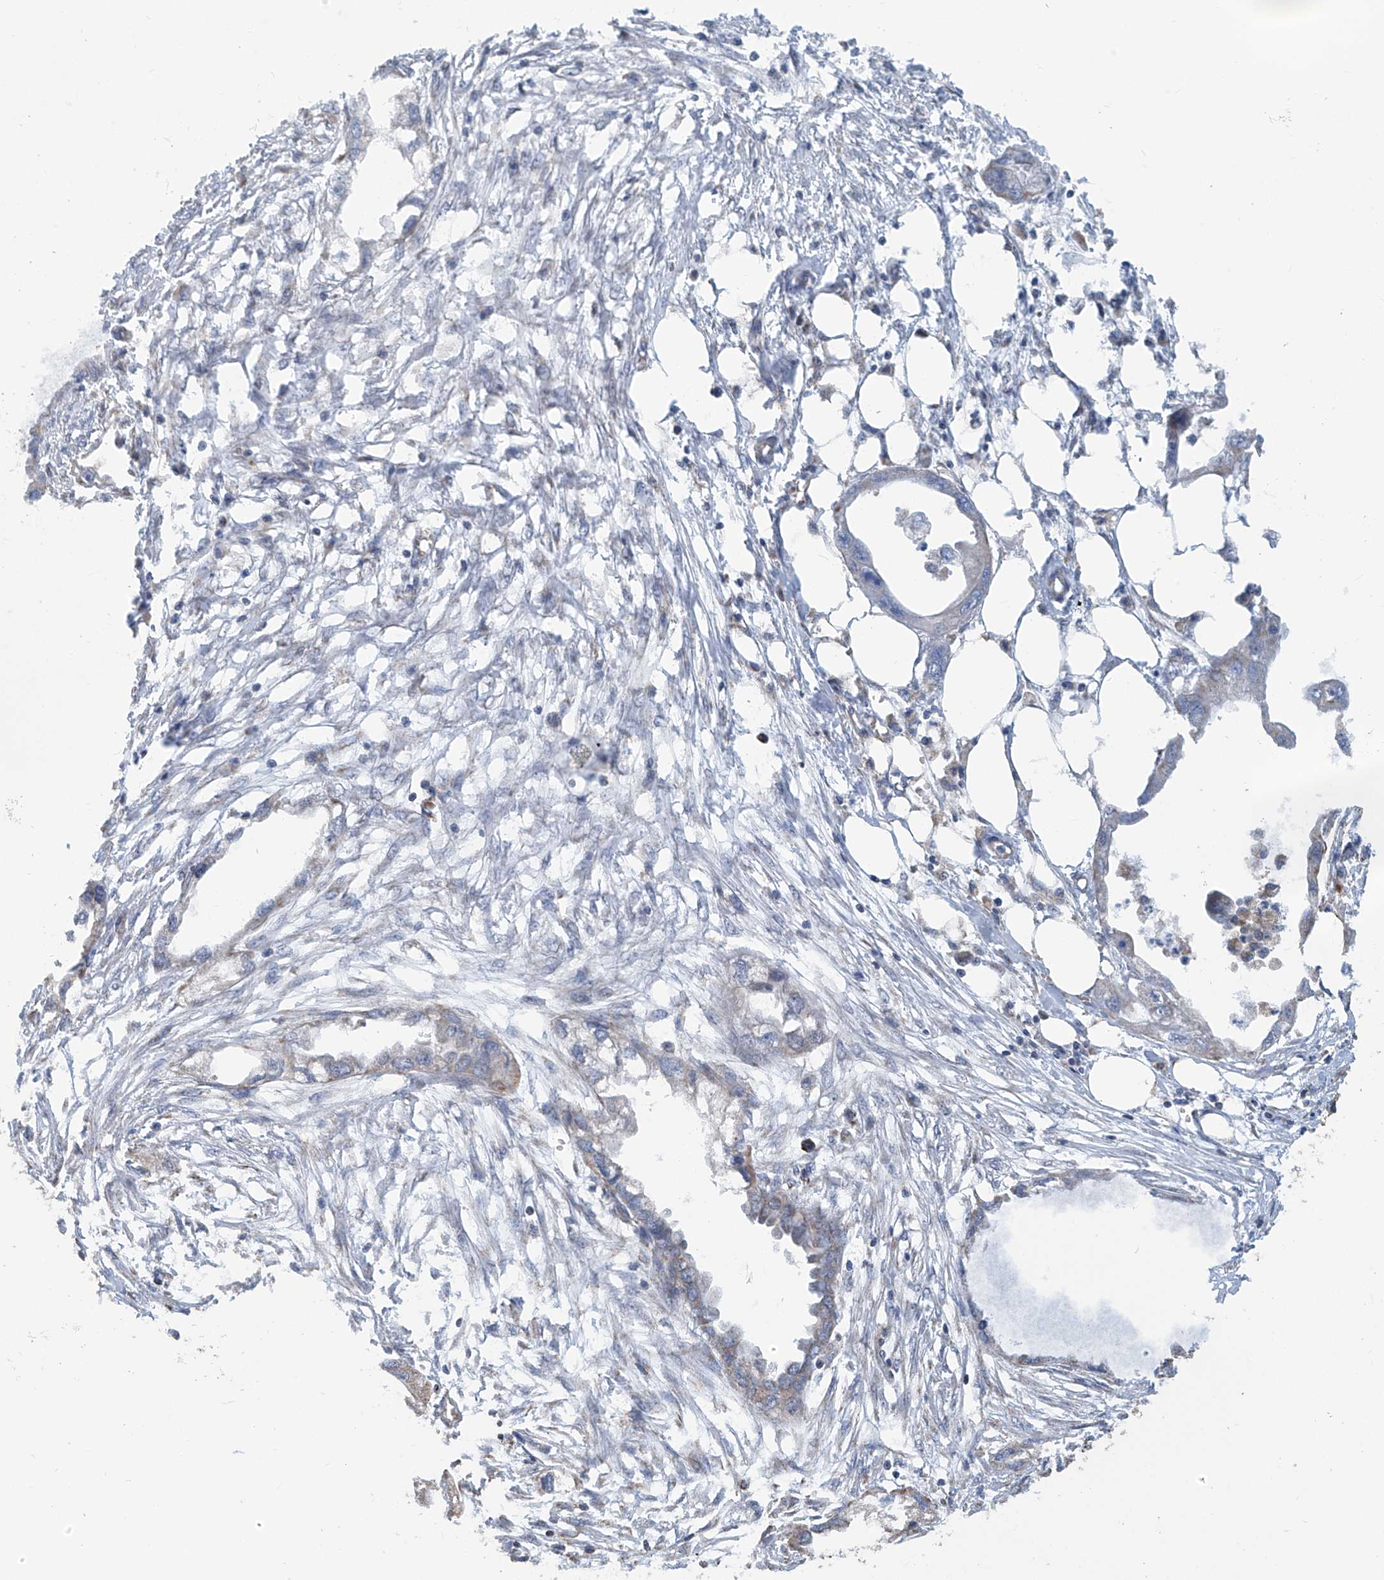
{"staining": {"intensity": "weak", "quantity": "<25%", "location": "cytoplasmic/membranous"}, "tissue": "endometrial cancer", "cell_type": "Tumor cells", "image_type": "cancer", "snomed": [{"axis": "morphology", "description": "Adenocarcinoma, NOS"}, {"axis": "morphology", "description": "Adenocarcinoma, metastatic, NOS"}, {"axis": "topography", "description": "Adipose tissue"}, {"axis": "topography", "description": "Endometrium"}], "caption": "DAB immunohistochemical staining of human endometrial cancer demonstrates no significant staining in tumor cells.", "gene": "COMMD1", "patient": {"sex": "female", "age": 67}}